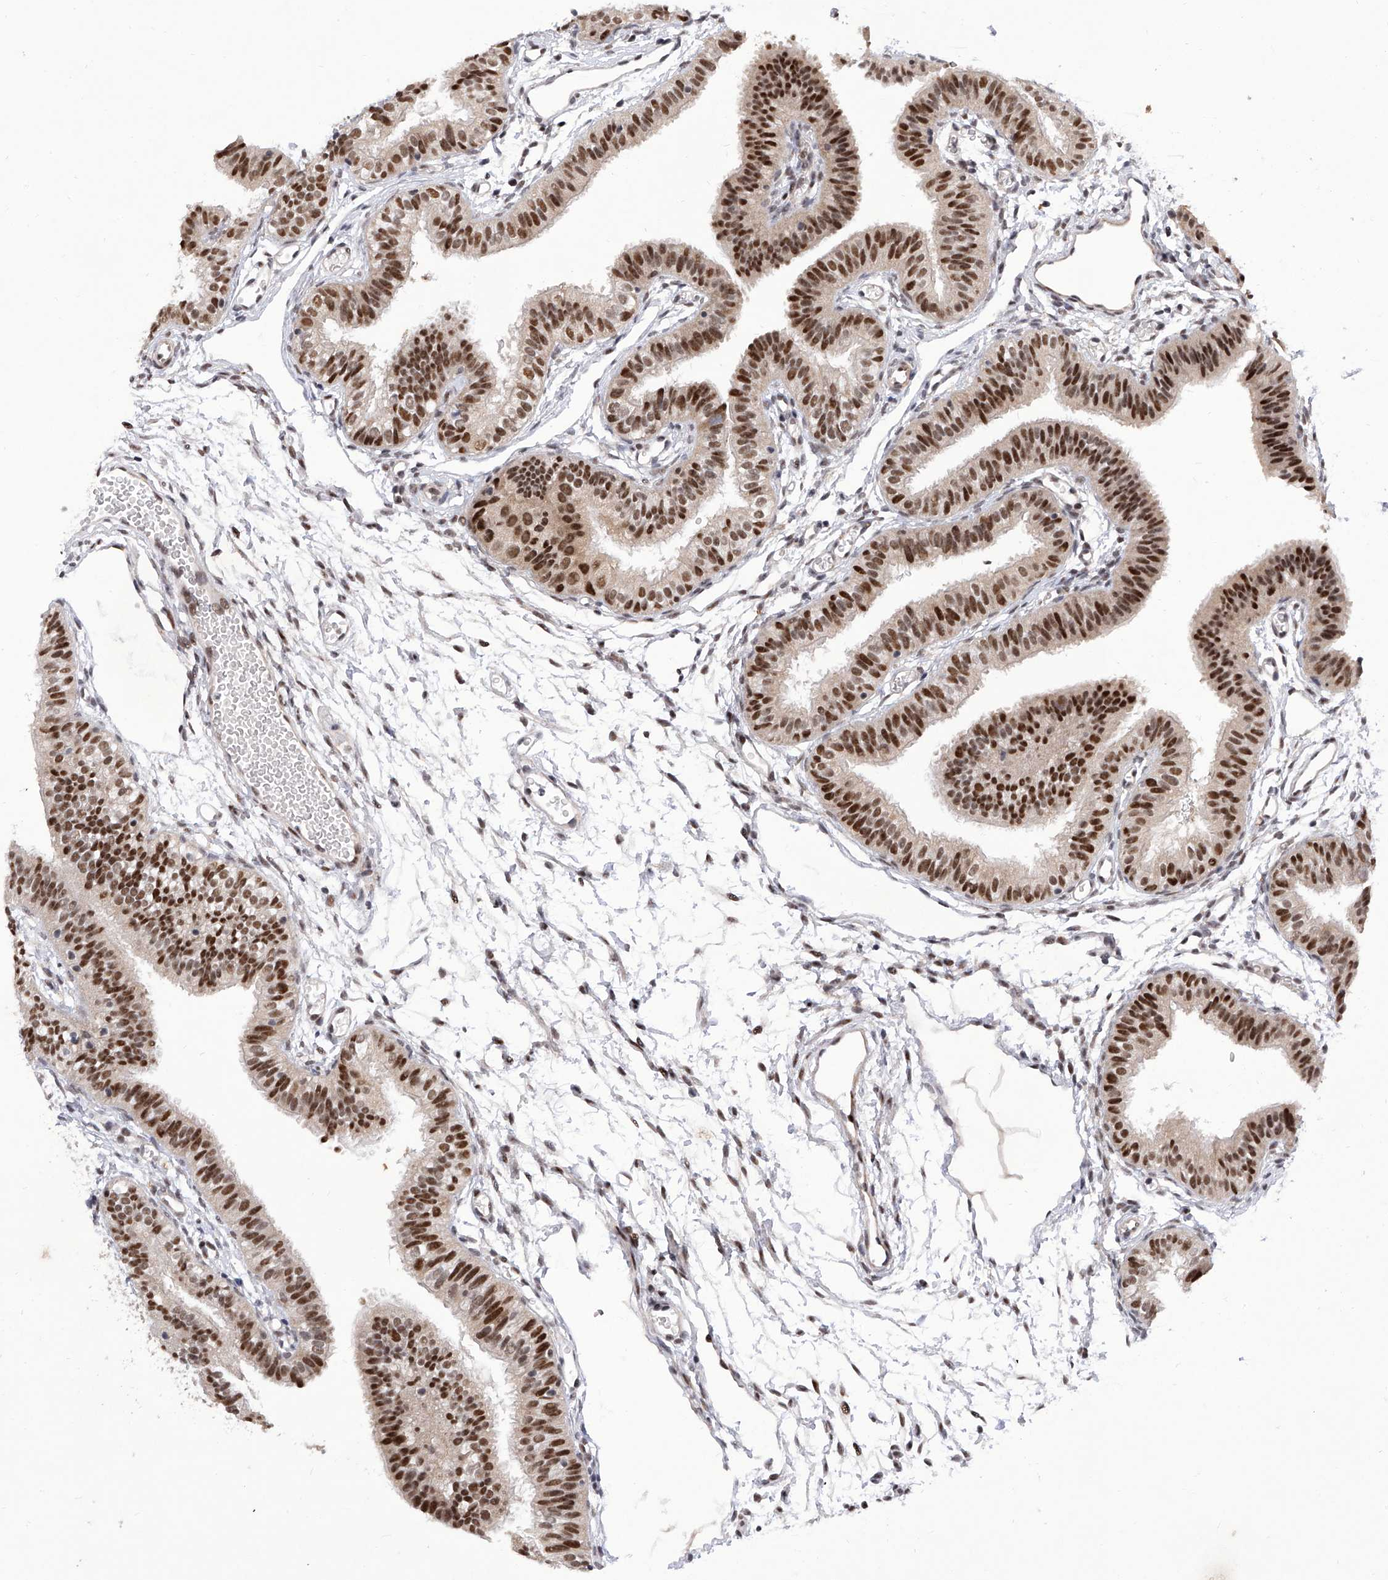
{"staining": {"intensity": "strong", "quantity": ">75%", "location": "nuclear"}, "tissue": "fallopian tube", "cell_type": "Glandular cells", "image_type": "normal", "snomed": [{"axis": "morphology", "description": "Normal tissue, NOS"}, {"axis": "topography", "description": "Fallopian tube"}], "caption": "Immunohistochemistry micrograph of benign human fallopian tube stained for a protein (brown), which shows high levels of strong nuclear staining in about >75% of glandular cells.", "gene": "RAD54L", "patient": {"sex": "female", "age": 35}}